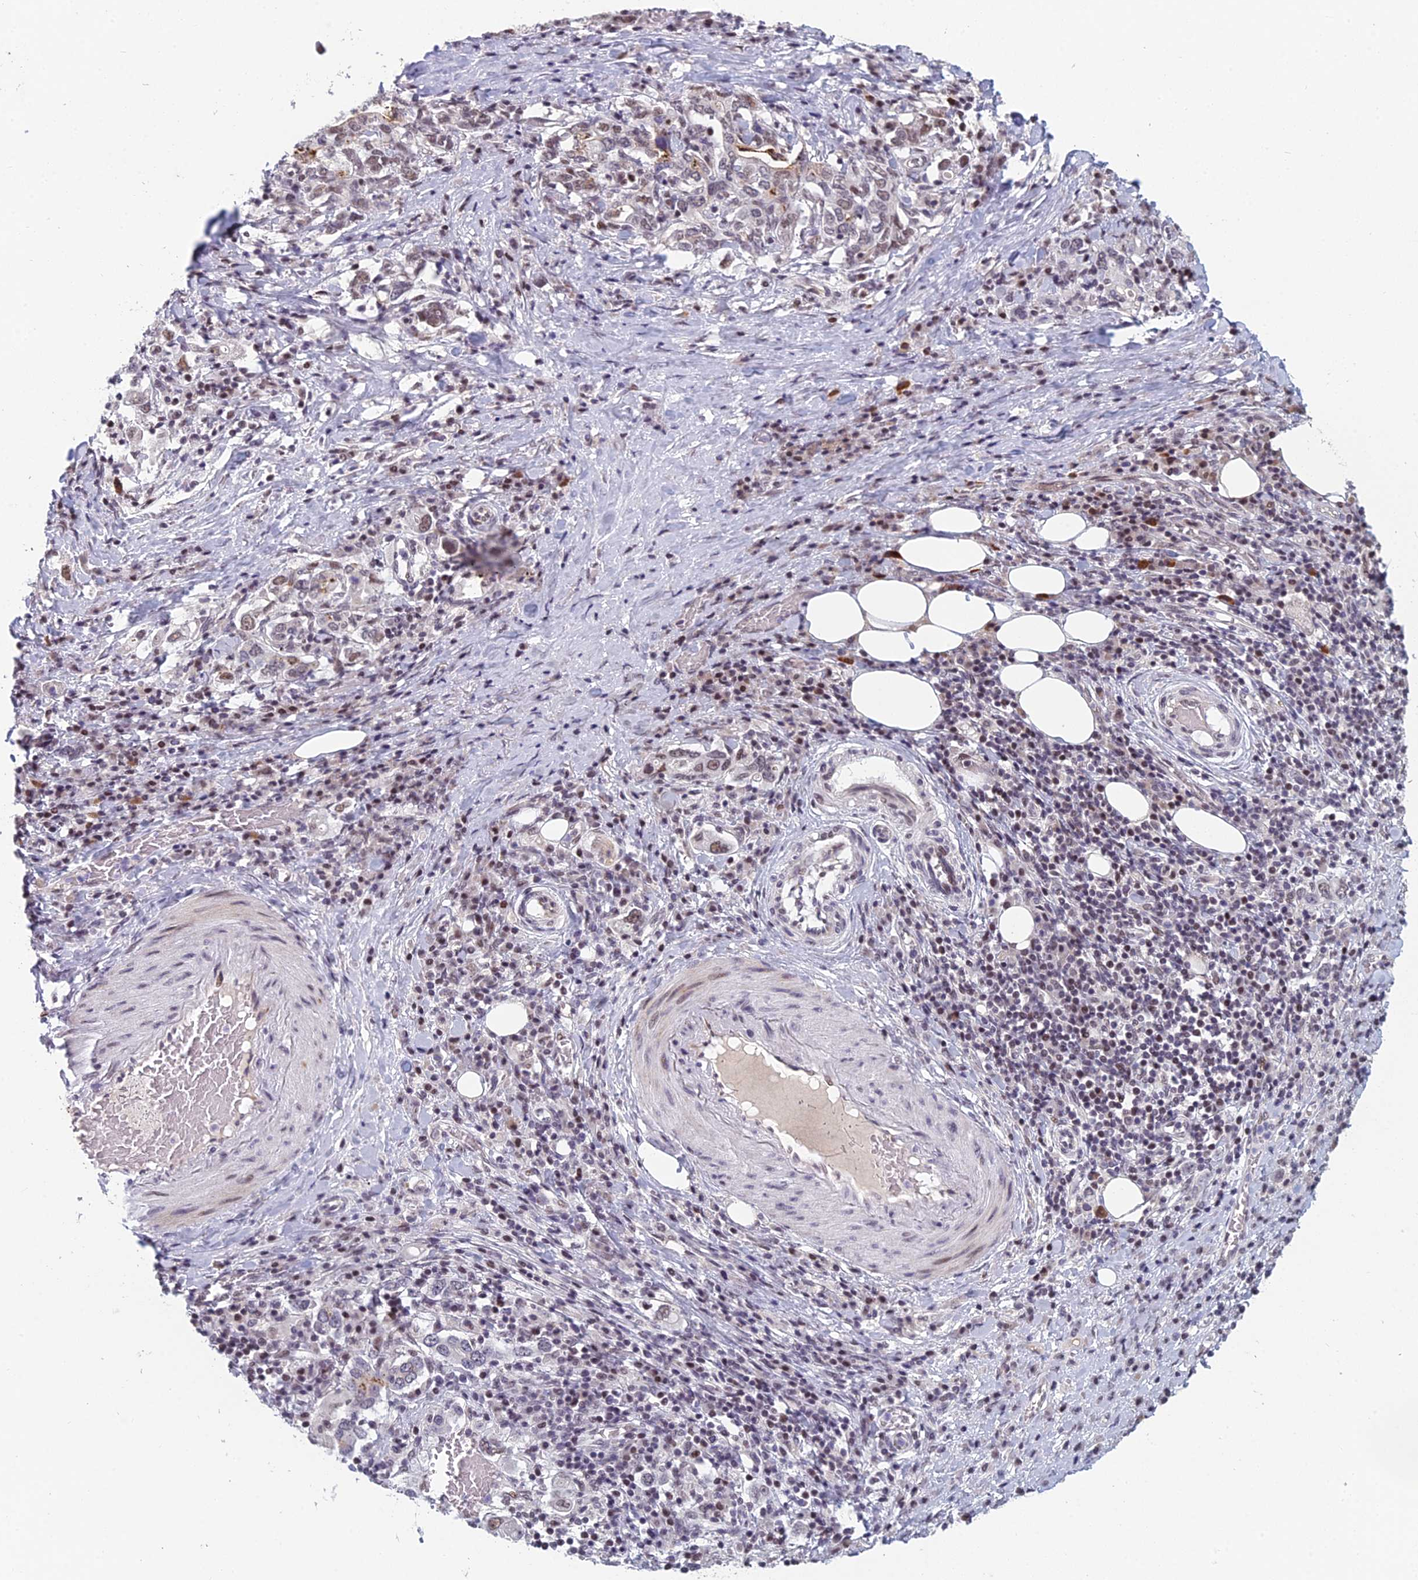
{"staining": {"intensity": "weak", "quantity": "<25%", "location": "nuclear"}, "tissue": "stomach cancer", "cell_type": "Tumor cells", "image_type": "cancer", "snomed": [{"axis": "morphology", "description": "Adenocarcinoma, NOS"}, {"axis": "topography", "description": "Stomach, upper"}, {"axis": "topography", "description": "Stomach"}], "caption": "The histopathology image exhibits no staining of tumor cells in stomach adenocarcinoma. Brightfield microscopy of immunohistochemistry stained with DAB (brown) and hematoxylin (blue), captured at high magnification.", "gene": "RGS17", "patient": {"sex": "male", "age": 62}}